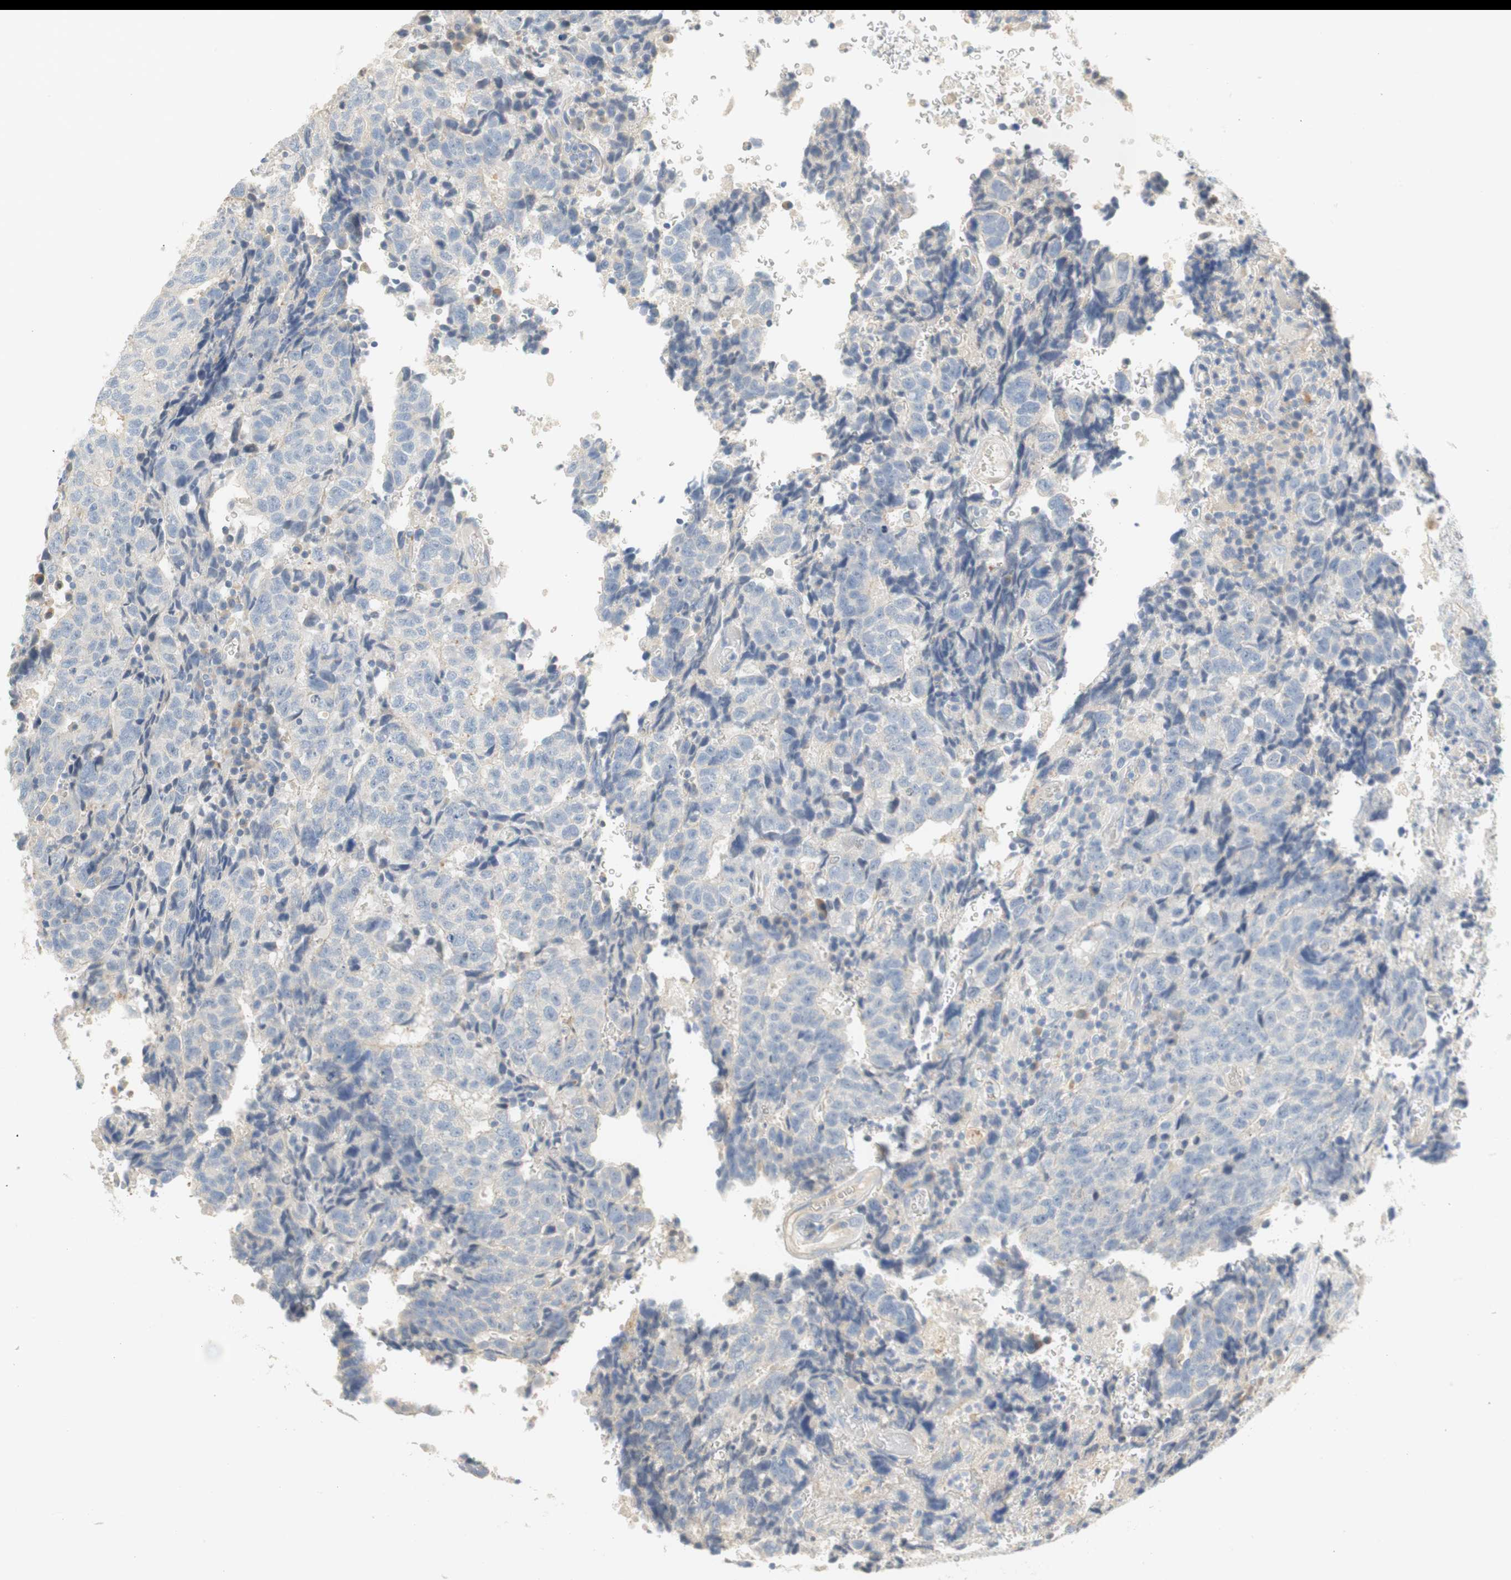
{"staining": {"intensity": "negative", "quantity": "none", "location": "none"}, "tissue": "testis cancer", "cell_type": "Tumor cells", "image_type": "cancer", "snomed": [{"axis": "morphology", "description": "Necrosis, NOS"}, {"axis": "morphology", "description": "Carcinoma, Embryonal, NOS"}, {"axis": "topography", "description": "Testis"}], "caption": "A high-resolution histopathology image shows immunohistochemistry (IHC) staining of testis embryonal carcinoma, which demonstrates no significant expression in tumor cells.", "gene": "CCM2L", "patient": {"sex": "male", "age": 19}}